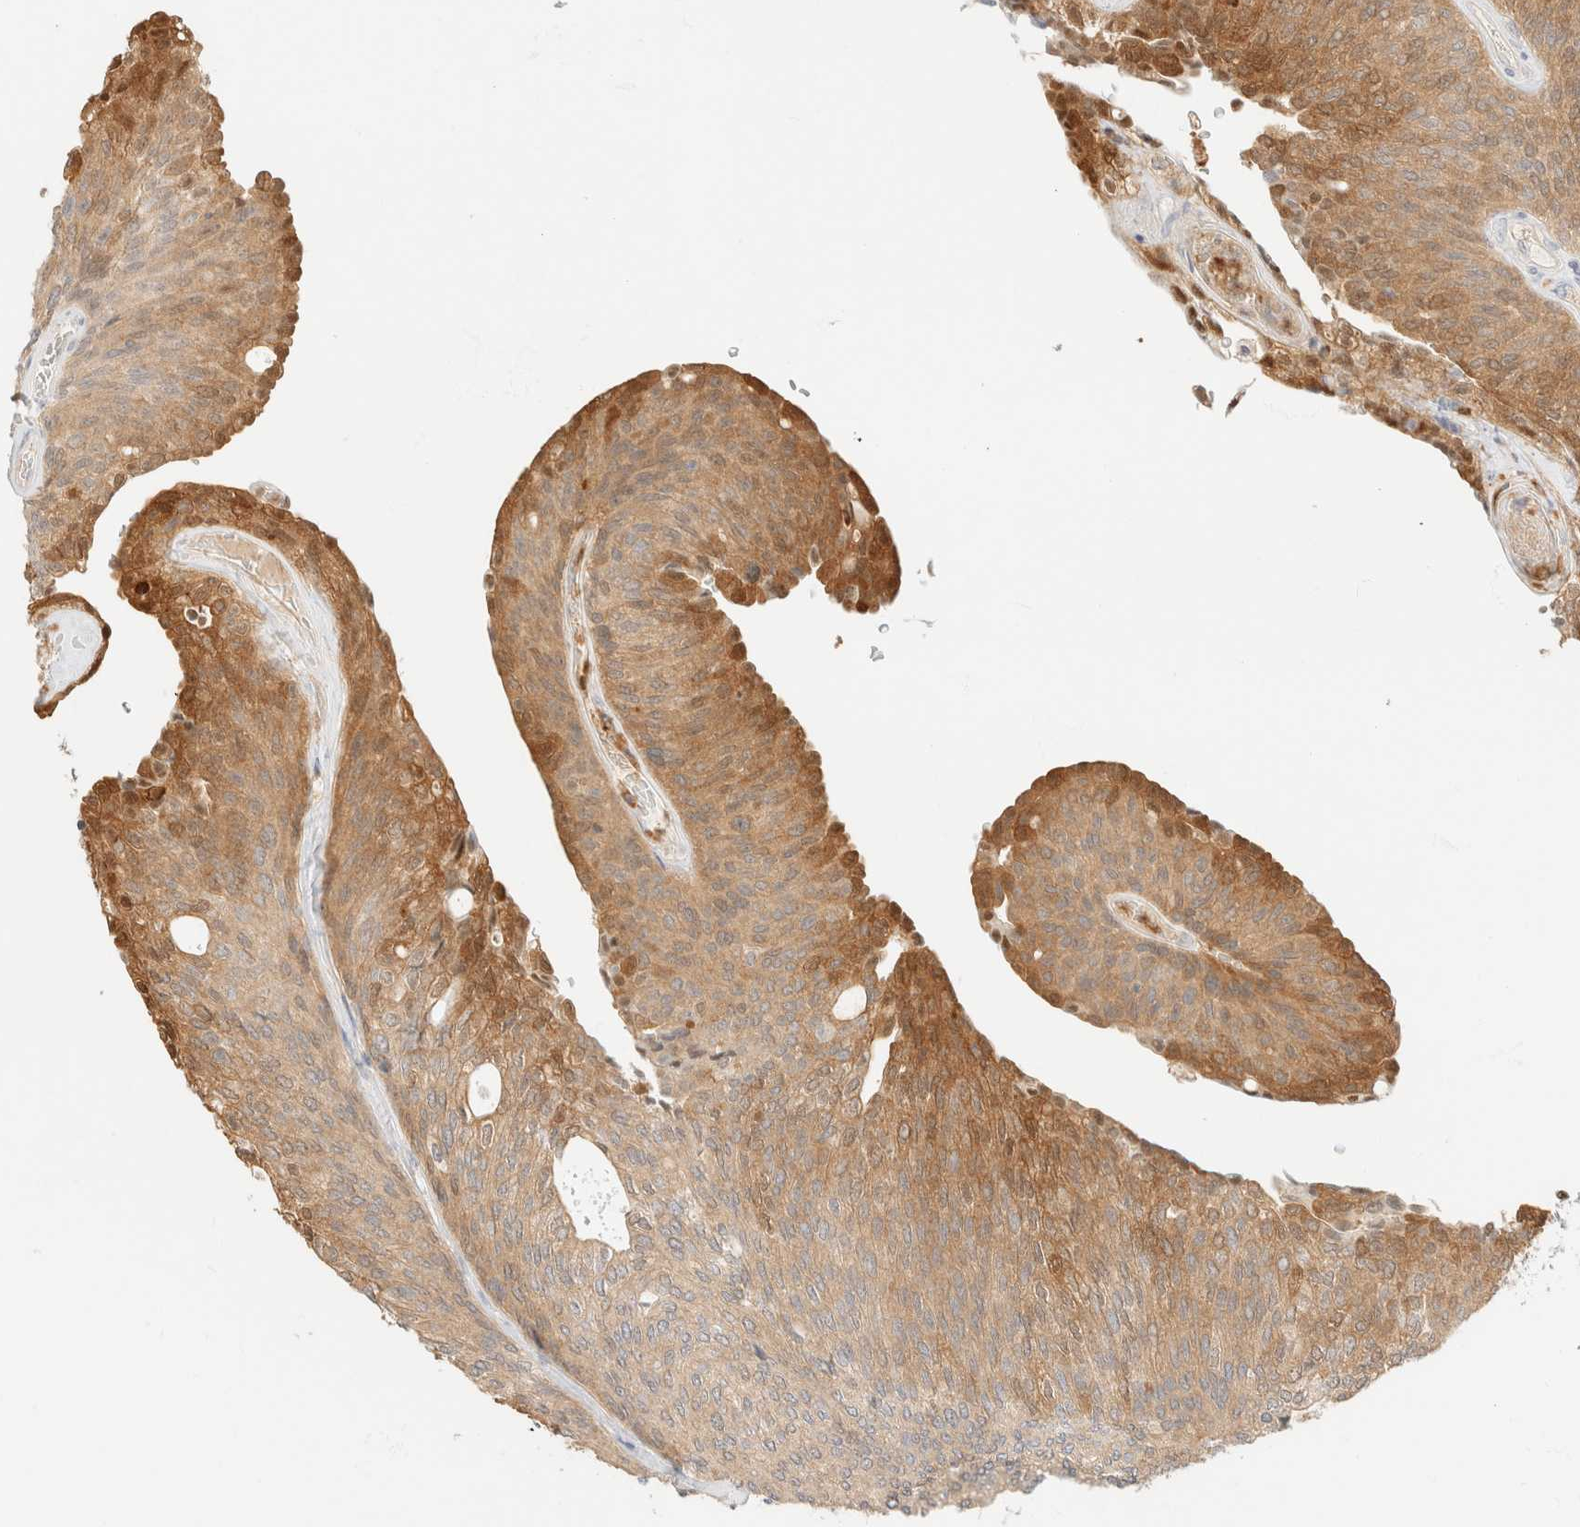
{"staining": {"intensity": "moderate", "quantity": ">75%", "location": "cytoplasmic/membranous"}, "tissue": "urothelial cancer", "cell_type": "Tumor cells", "image_type": "cancer", "snomed": [{"axis": "morphology", "description": "Urothelial carcinoma, Low grade"}, {"axis": "topography", "description": "Urinary bladder"}], "caption": "About >75% of tumor cells in human urothelial carcinoma (low-grade) demonstrate moderate cytoplasmic/membranous protein expression as visualized by brown immunohistochemical staining.", "gene": "GPI", "patient": {"sex": "female", "age": 79}}